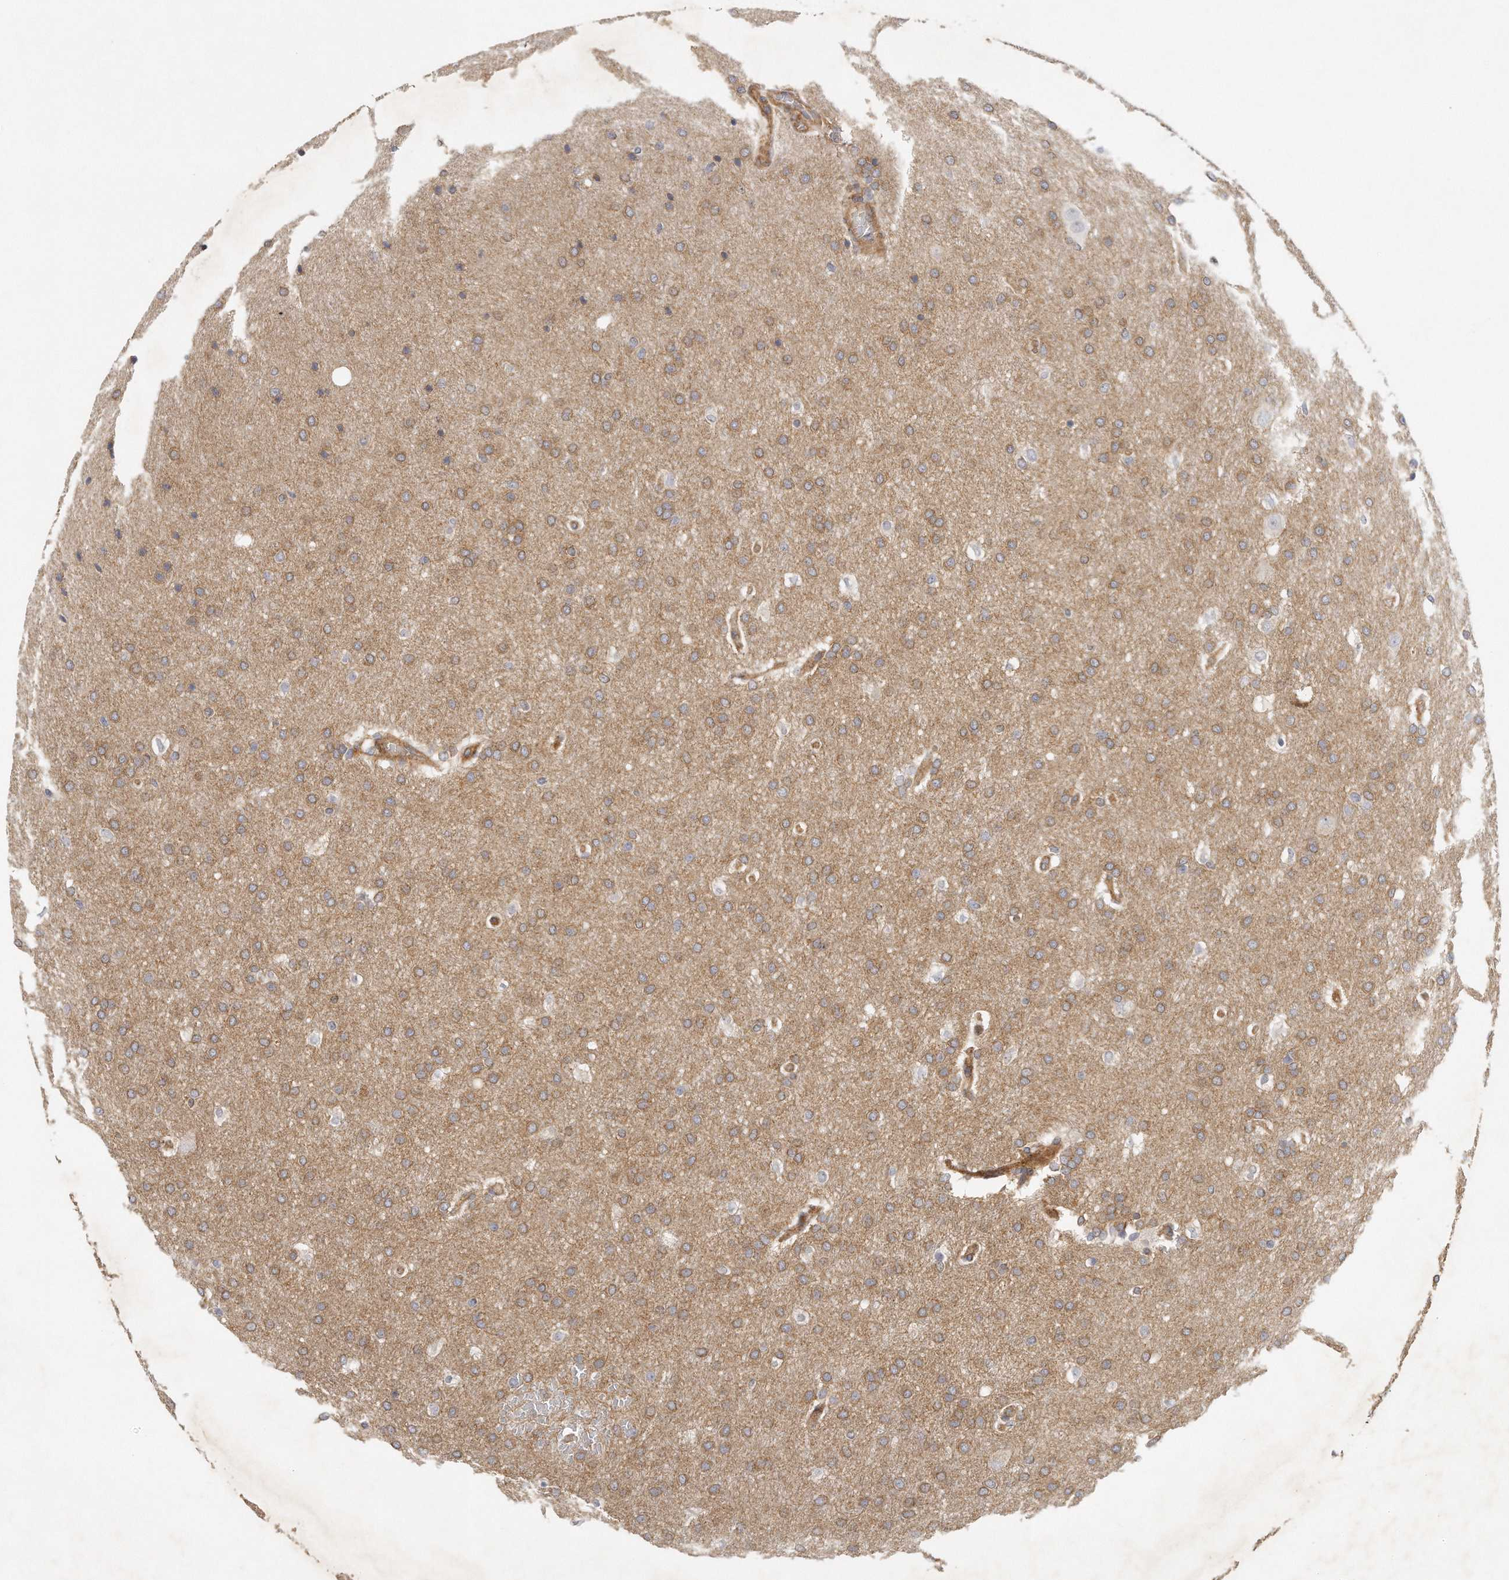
{"staining": {"intensity": "moderate", "quantity": ">75%", "location": "cytoplasmic/membranous"}, "tissue": "glioma", "cell_type": "Tumor cells", "image_type": "cancer", "snomed": [{"axis": "morphology", "description": "Glioma, malignant, Low grade"}, {"axis": "topography", "description": "Brain"}], "caption": "Tumor cells reveal moderate cytoplasmic/membranous expression in approximately >75% of cells in low-grade glioma (malignant).", "gene": "MTERF4", "patient": {"sex": "female", "age": 37}}